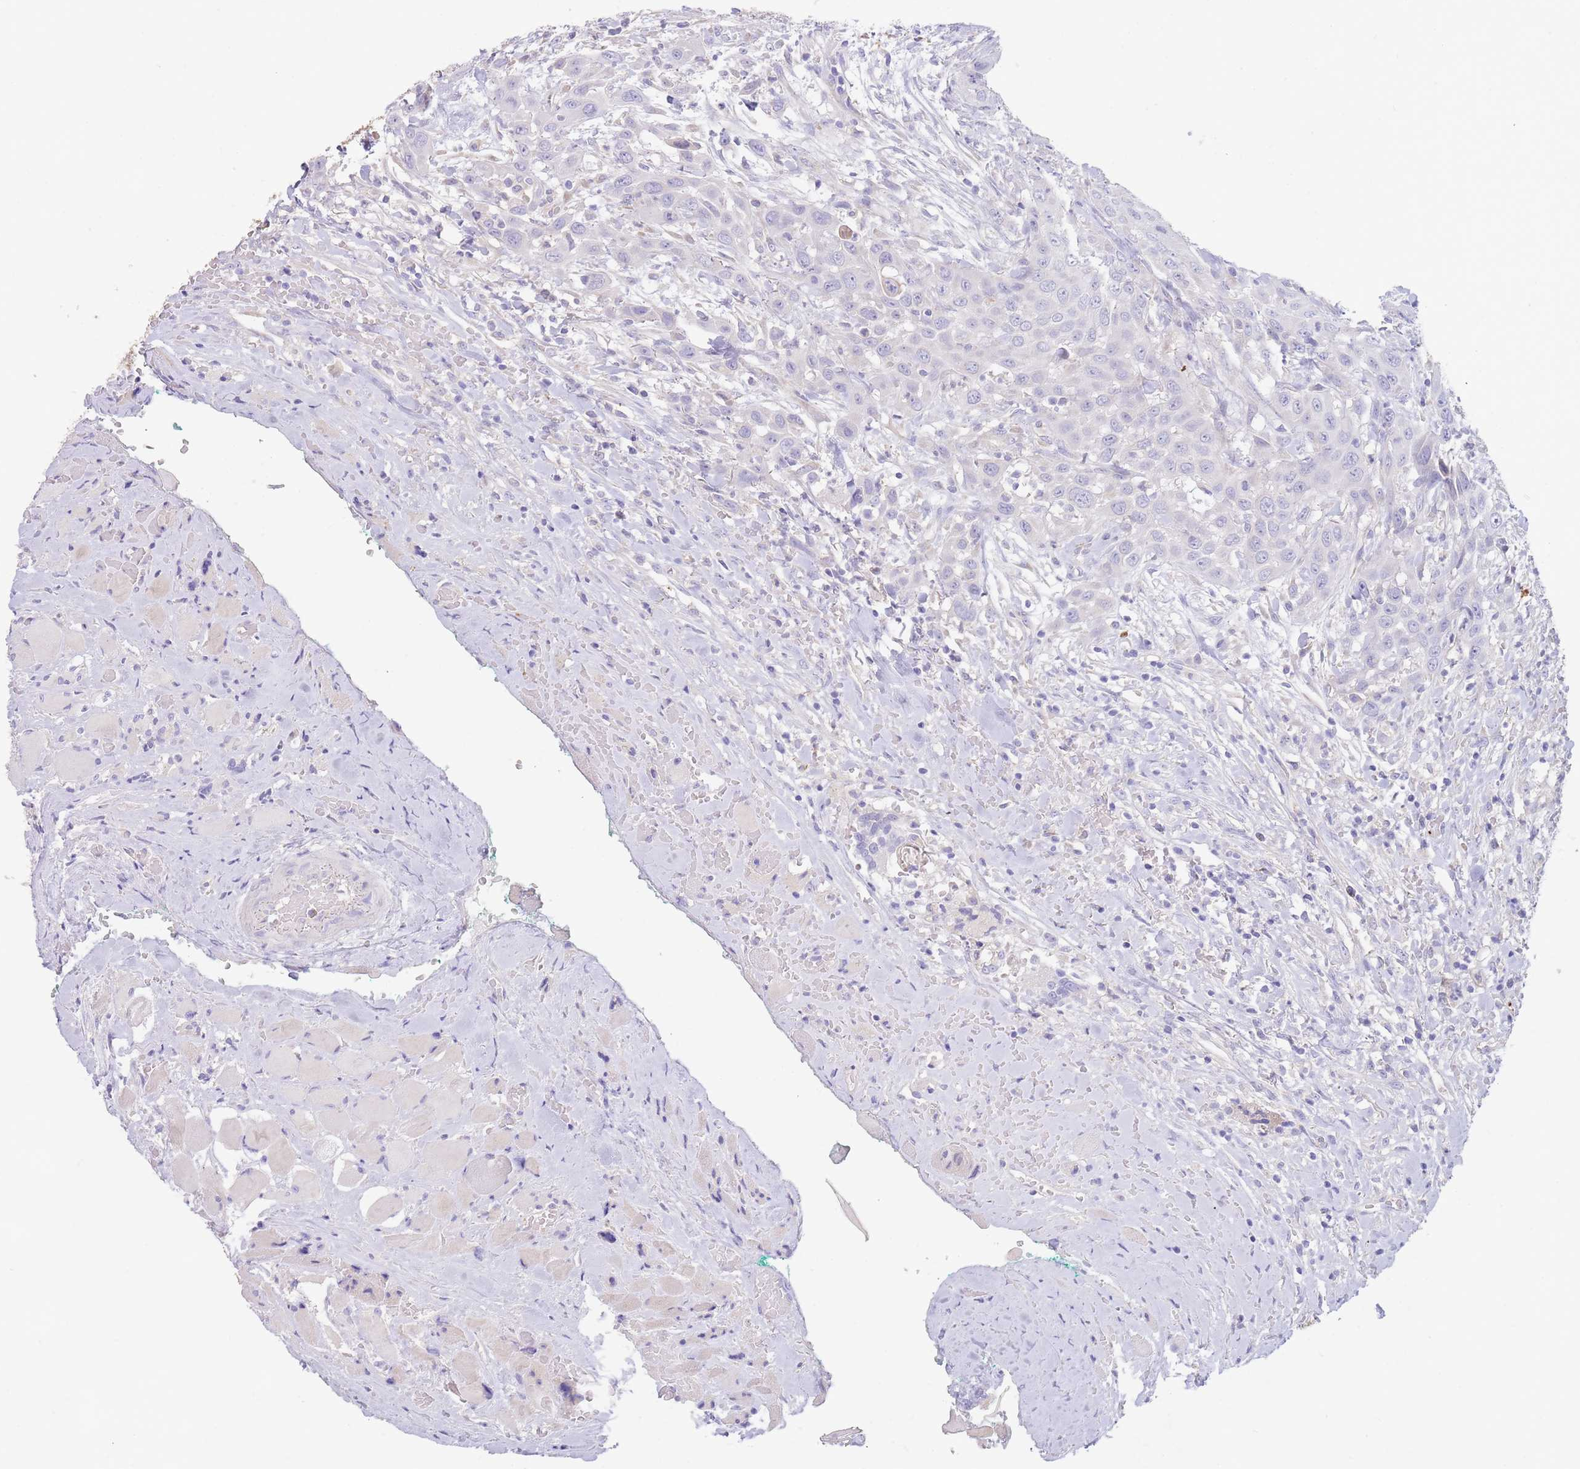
{"staining": {"intensity": "negative", "quantity": "none", "location": "none"}, "tissue": "head and neck cancer", "cell_type": "Tumor cells", "image_type": "cancer", "snomed": [{"axis": "morphology", "description": "Squamous cell carcinoma, NOS"}, {"axis": "topography", "description": "Head-Neck"}], "caption": "Immunohistochemistry (IHC) of human head and neck cancer (squamous cell carcinoma) exhibits no staining in tumor cells.", "gene": "CCDC149", "patient": {"sex": "male", "age": 81}}